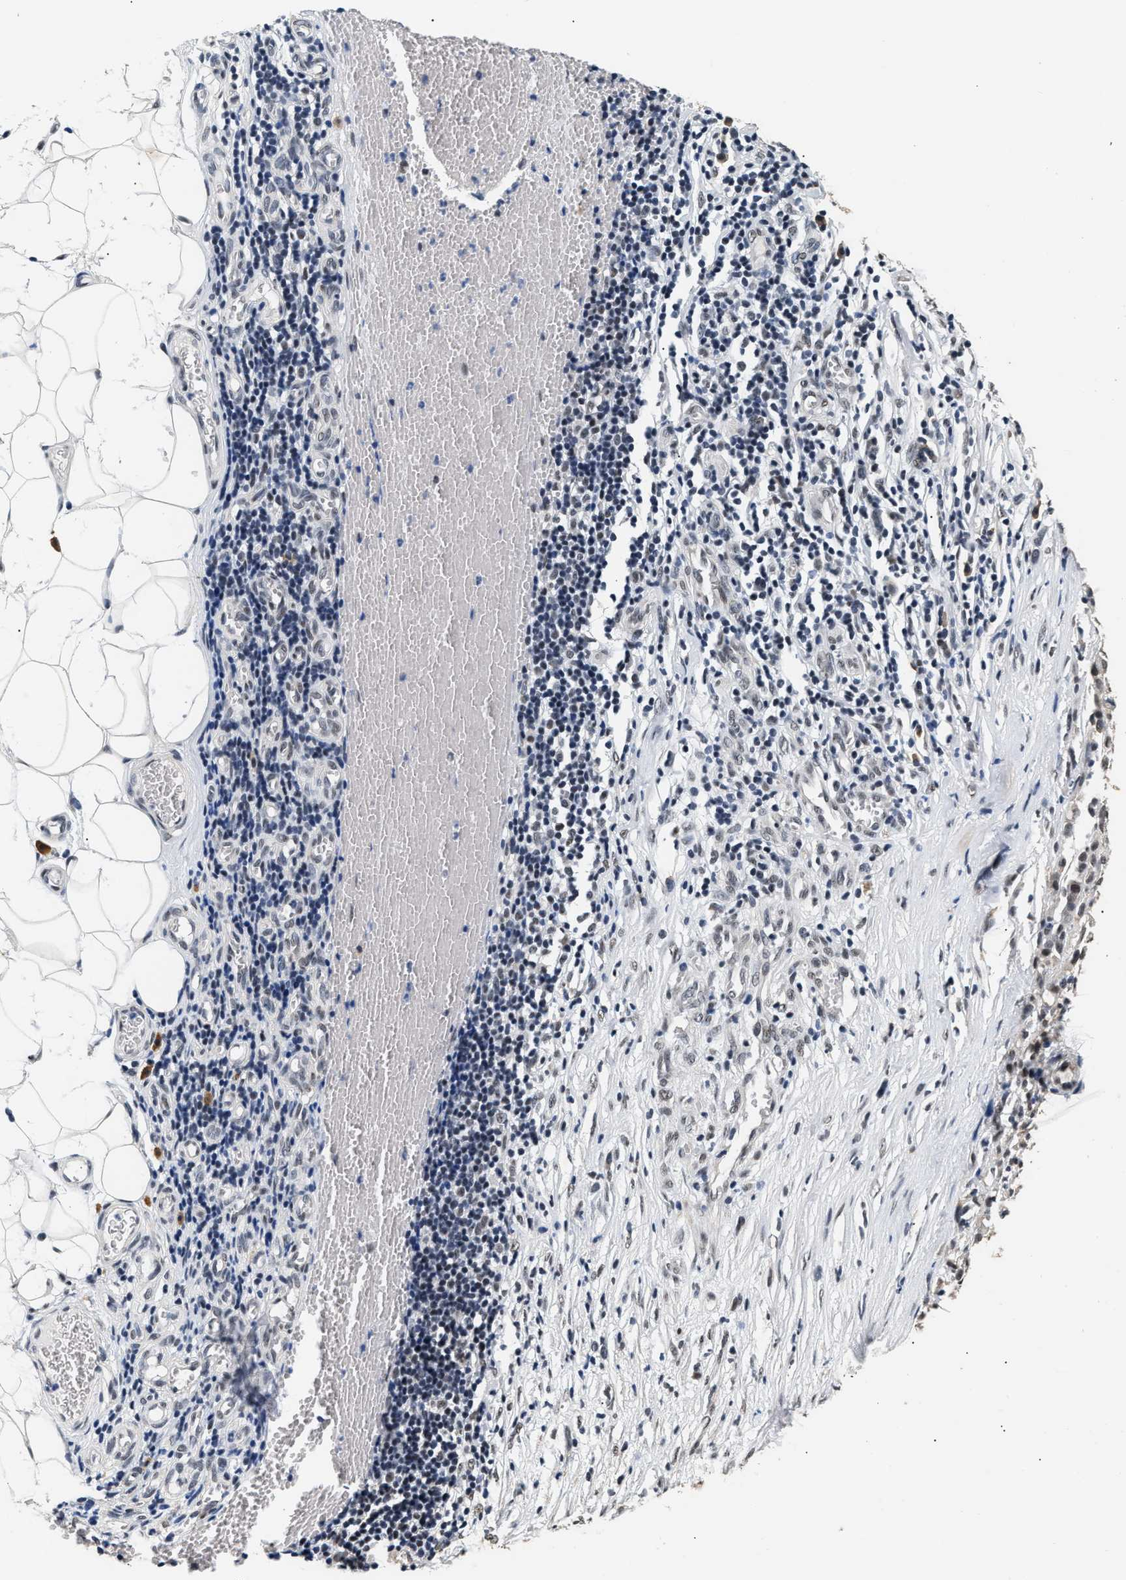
{"staining": {"intensity": "negative", "quantity": "none", "location": "none"}, "tissue": "melanoma", "cell_type": "Tumor cells", "image_type": "cancer", "snomed": [{"axis": "morphology", "description": "Malignant melanoma, NOS"}, {"axis": "topography", "description": "Skin"}], "caption": "A micrograph of human melanoma is negative for staining in tumor cells.", "gene": "THOC1", "patient": {"sex": "female", "age": 55}}